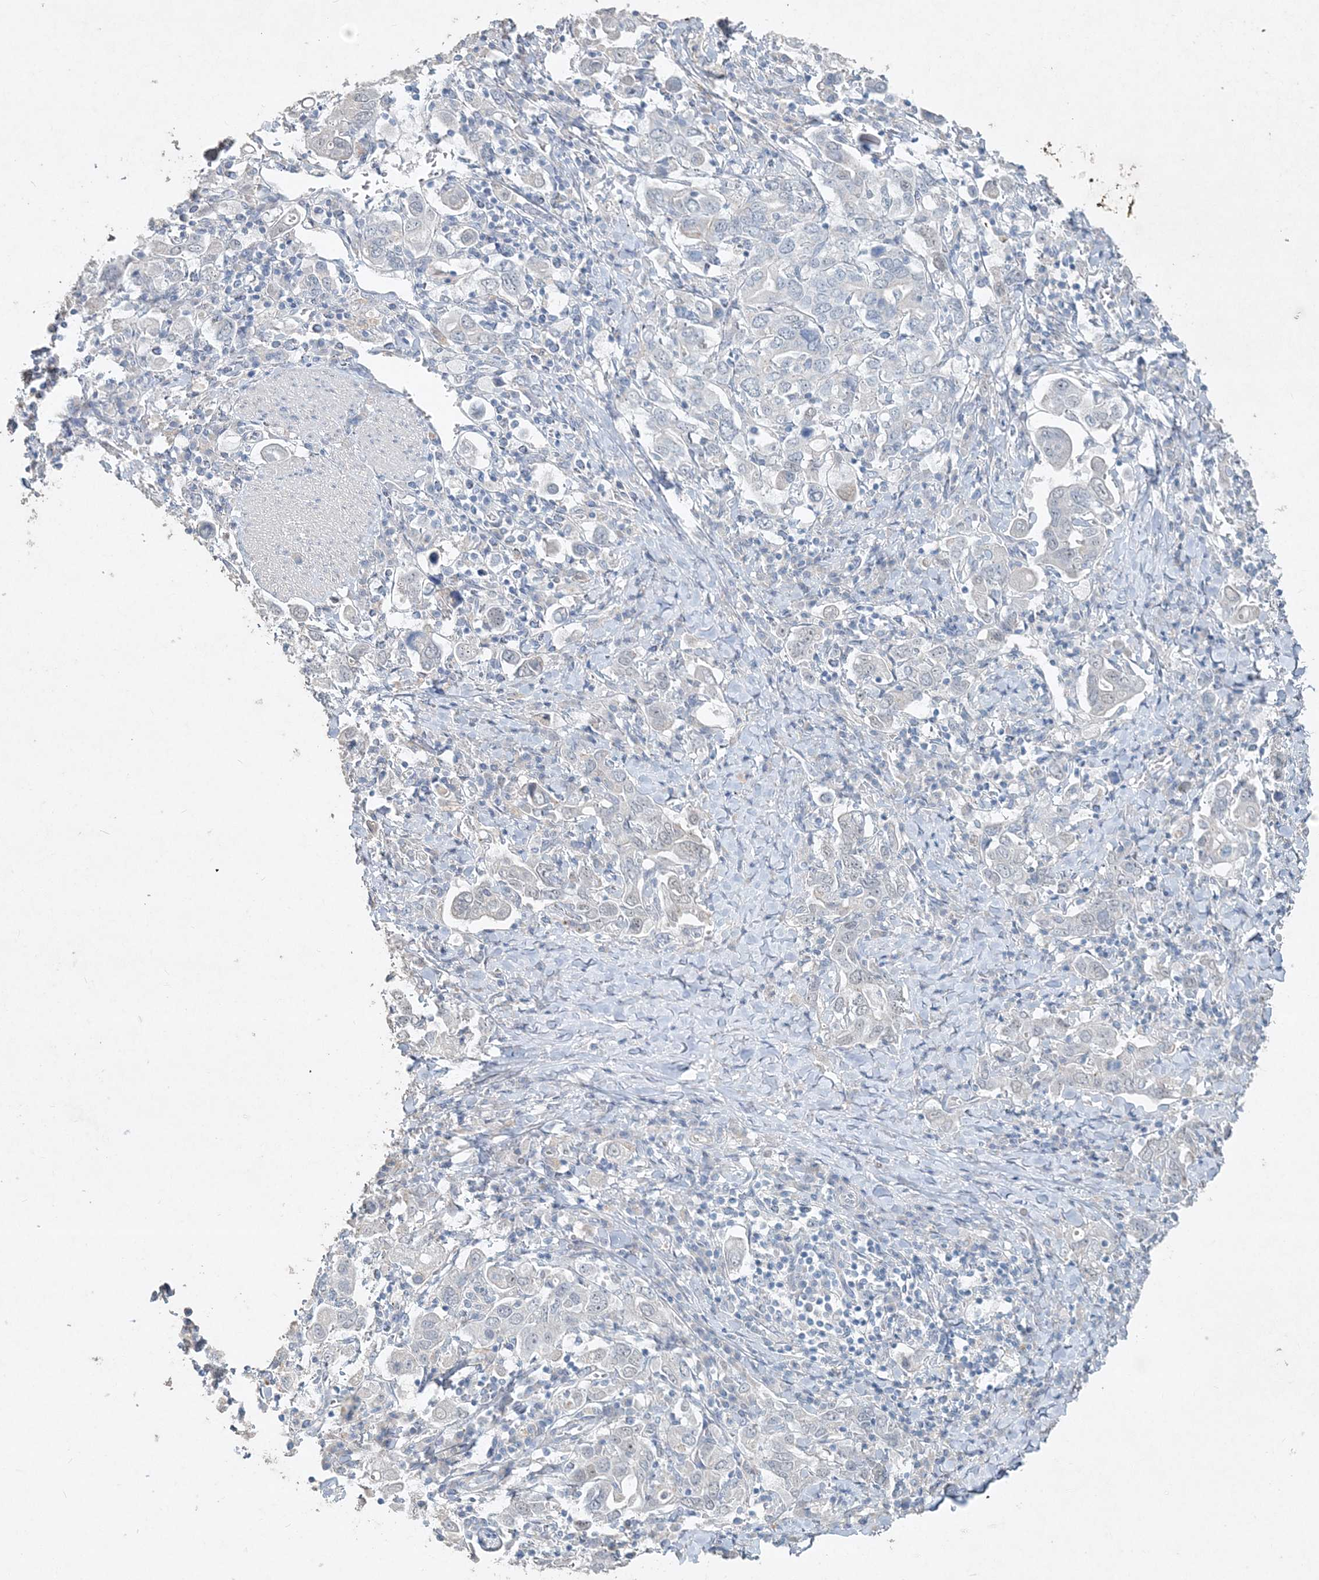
{"staining": {"intensity": "negative", "quantity": "none", "location": "none"}, "tissue": "stomach cancer", "cell_type": "Tumor cells", "image_type": "cancer", "snomed": [{"axis": "morphology", "description": "Adenocarcinoma, NOS"}, {"axis": "topography", "description": "Stomach, upper"}], "caption": "Stomach cancer stained for a protein using immunohistochemistry (IHC) displays no positivity tumor cells.", "gene": "DNAH5", "patient": {"sex": "male", "age": 62}}